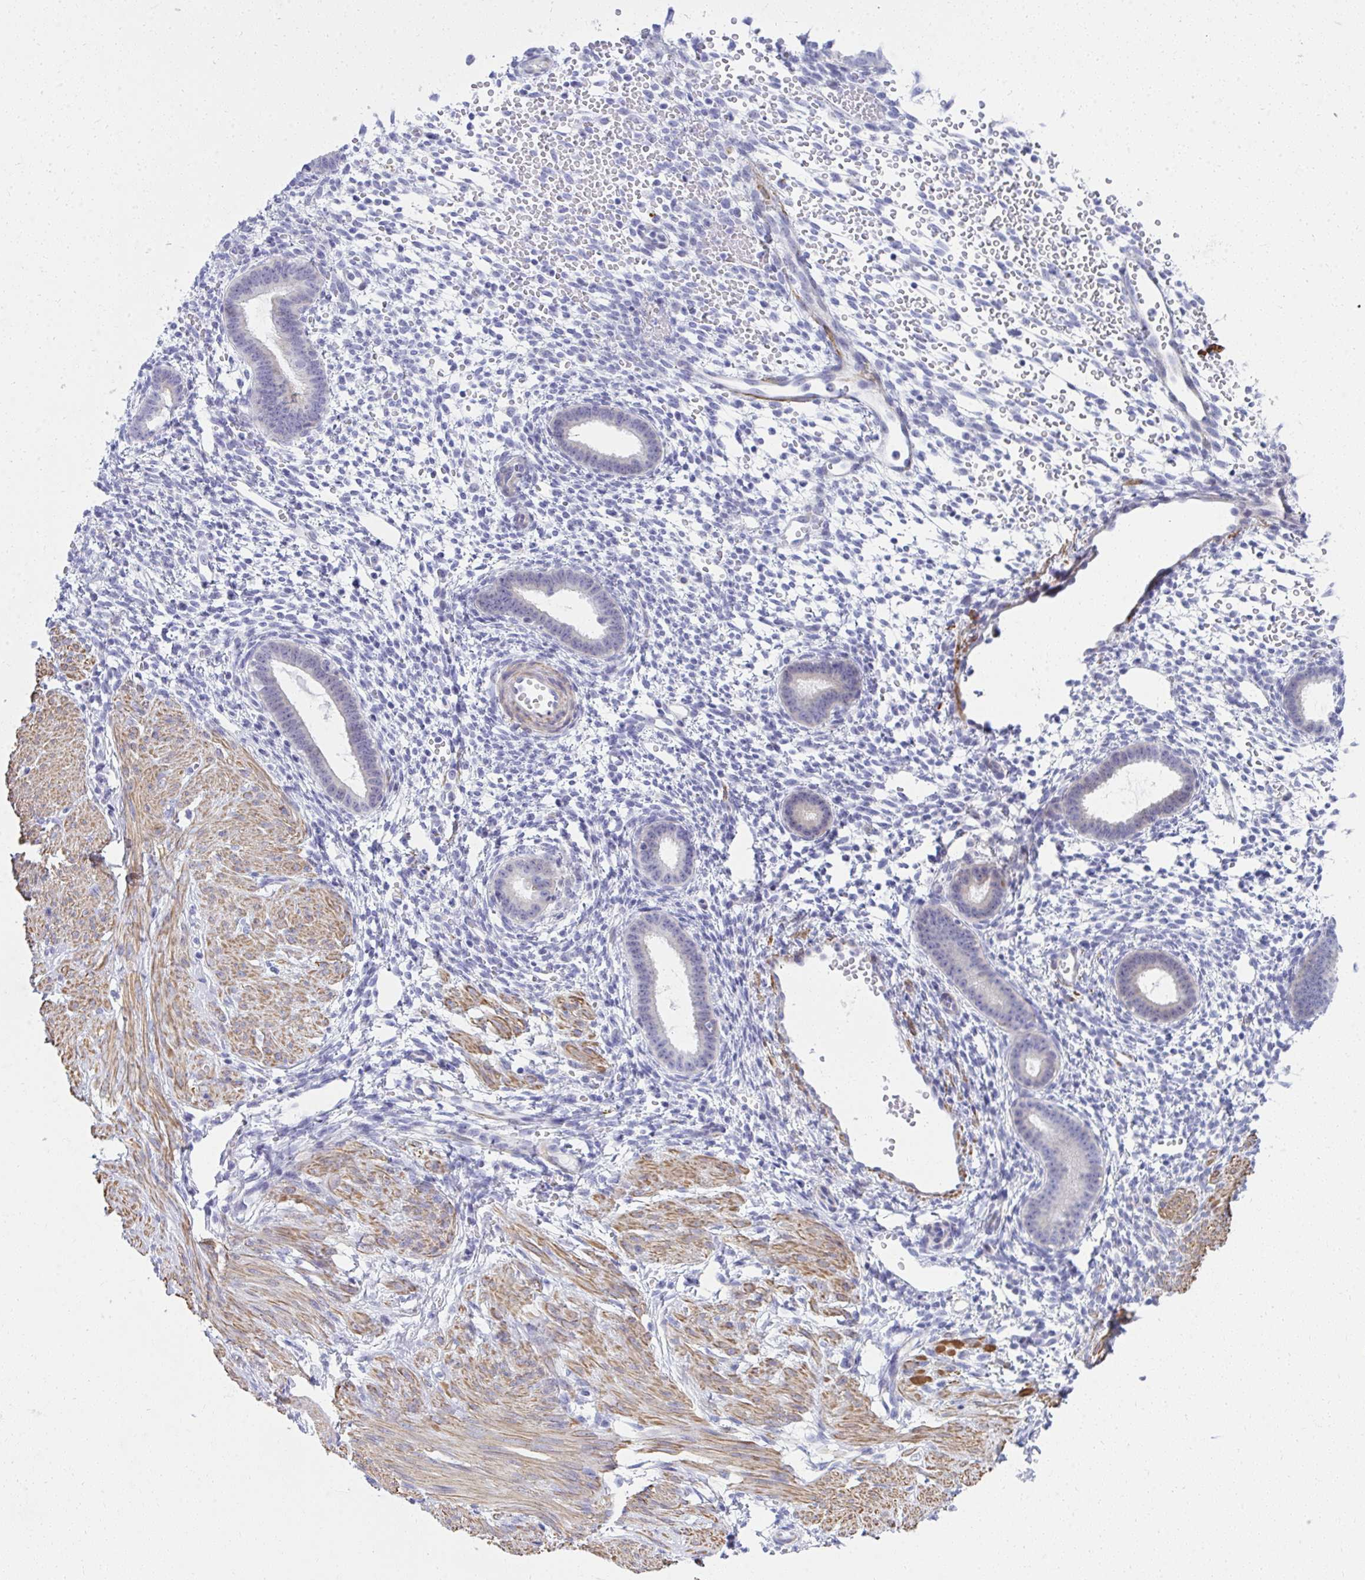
{"staining": {"intensity": "negative", "quantity": "none", "location": "none"}, "tissue": "endometrium", "cell_type": "Cells in endometrial stroma", "image_type": "normal", "snomed": [{"axis": "morphology", "description": "Normal tissue, NOS"}, {"axis": "topography", "description": "Endometrium"}], "caption": "High magnification brightfield microscopy of benign endometrium stained with DAB (3,3'-diaminobenzidine) (brown) and counterstained with hematoxylin (blue): cells in endometrial stroma show no significant expression. (DAB IHC, high magnification).", "gene": "PUS7L", "patient": {"sex": "female", "age": 36}}